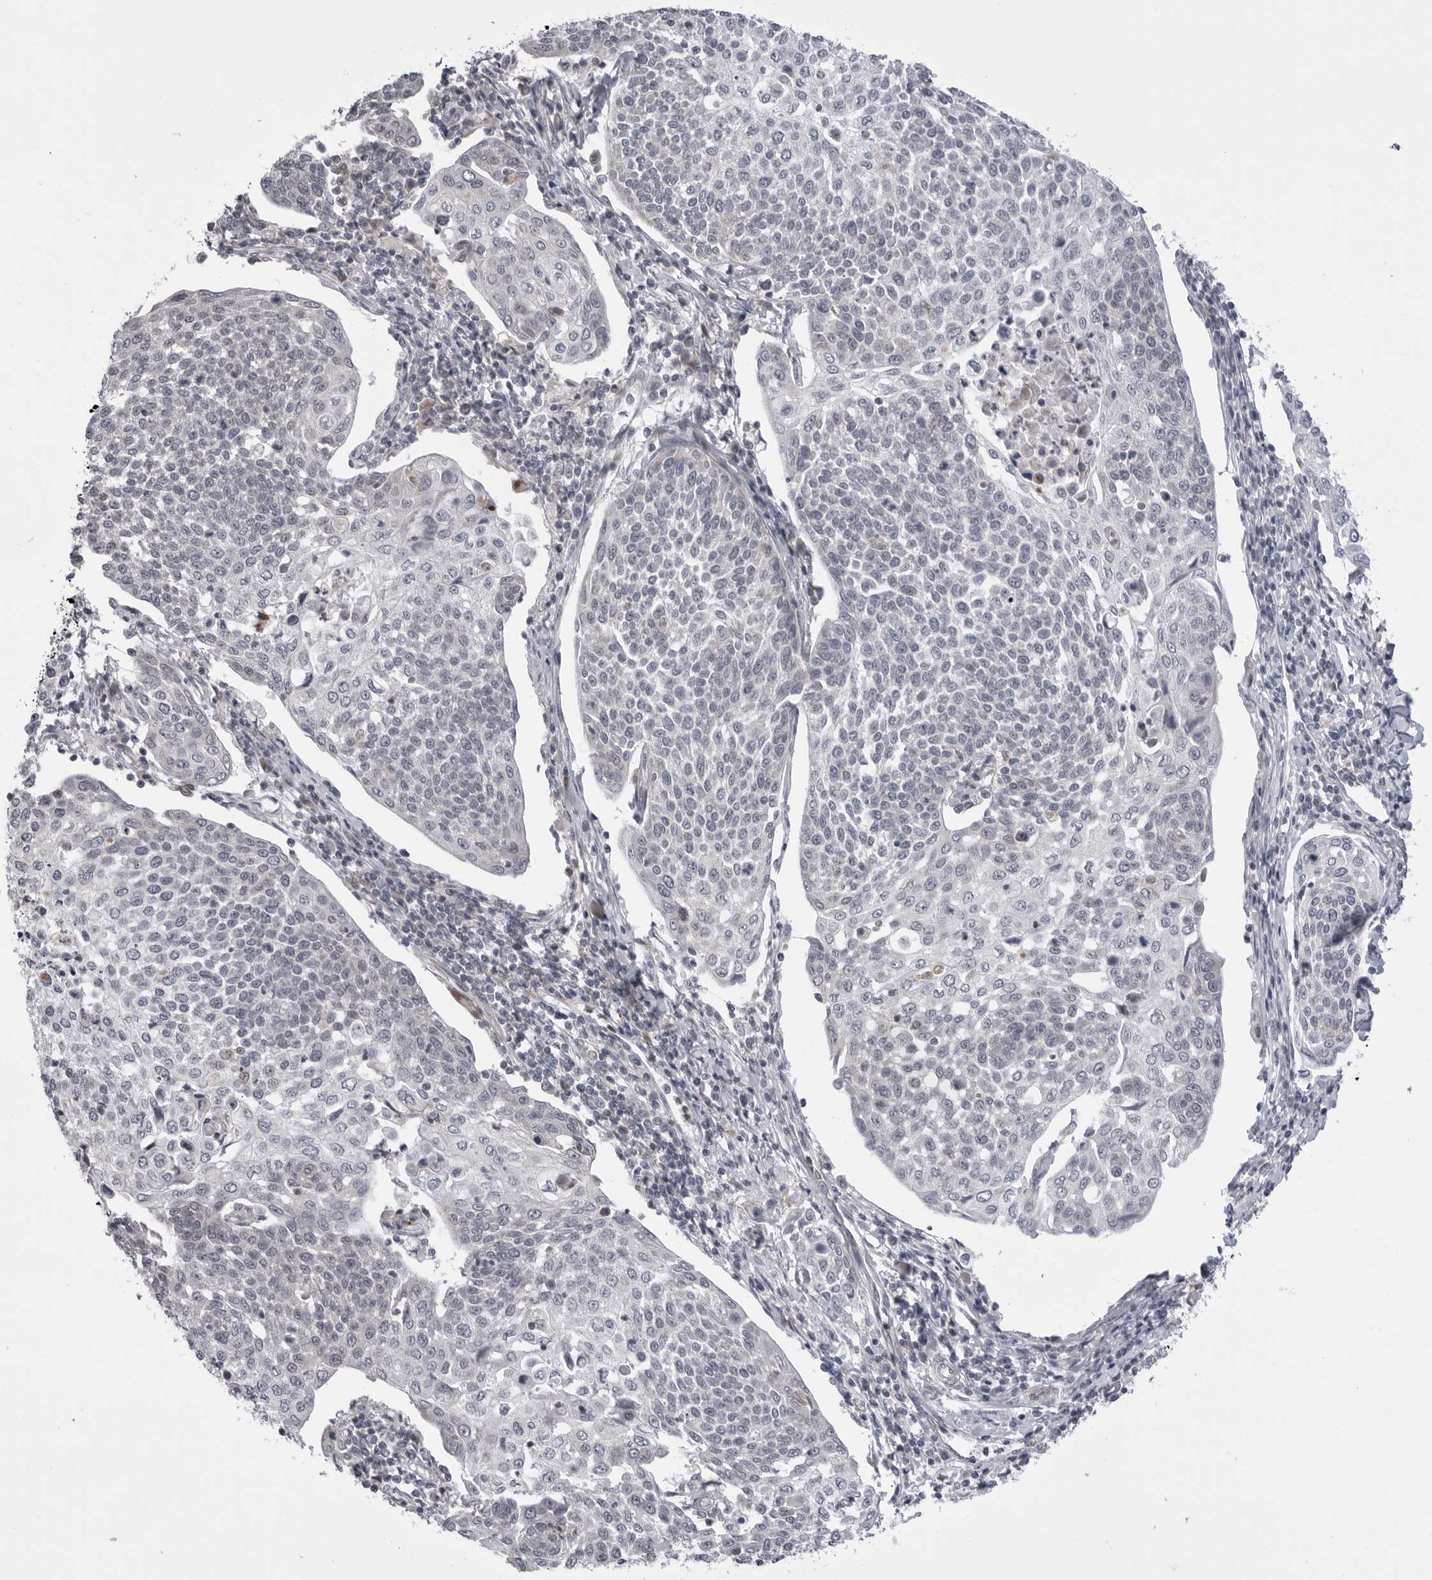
{"staining": {"intensity": "negative", "quantity": "none", "location": "none"}, "tissue": "cervical cancer", "cell_type": "Tumor cells", "image_type": "cancer", "snomed": [{"axis": "morphology", "description": "Squamous cell carcinoma, NOS"}, {"axis": "topography", "description": "Cervix"}], "caption": "The immunohistochemistry micrograph has no significant expression in tumor cells of cervical cancer tissue. (DAB IHC visualized using brightfield microscopy, high magnification).", "gene": "CCDC18", "patient": {"sex": "female", "age": 34}}